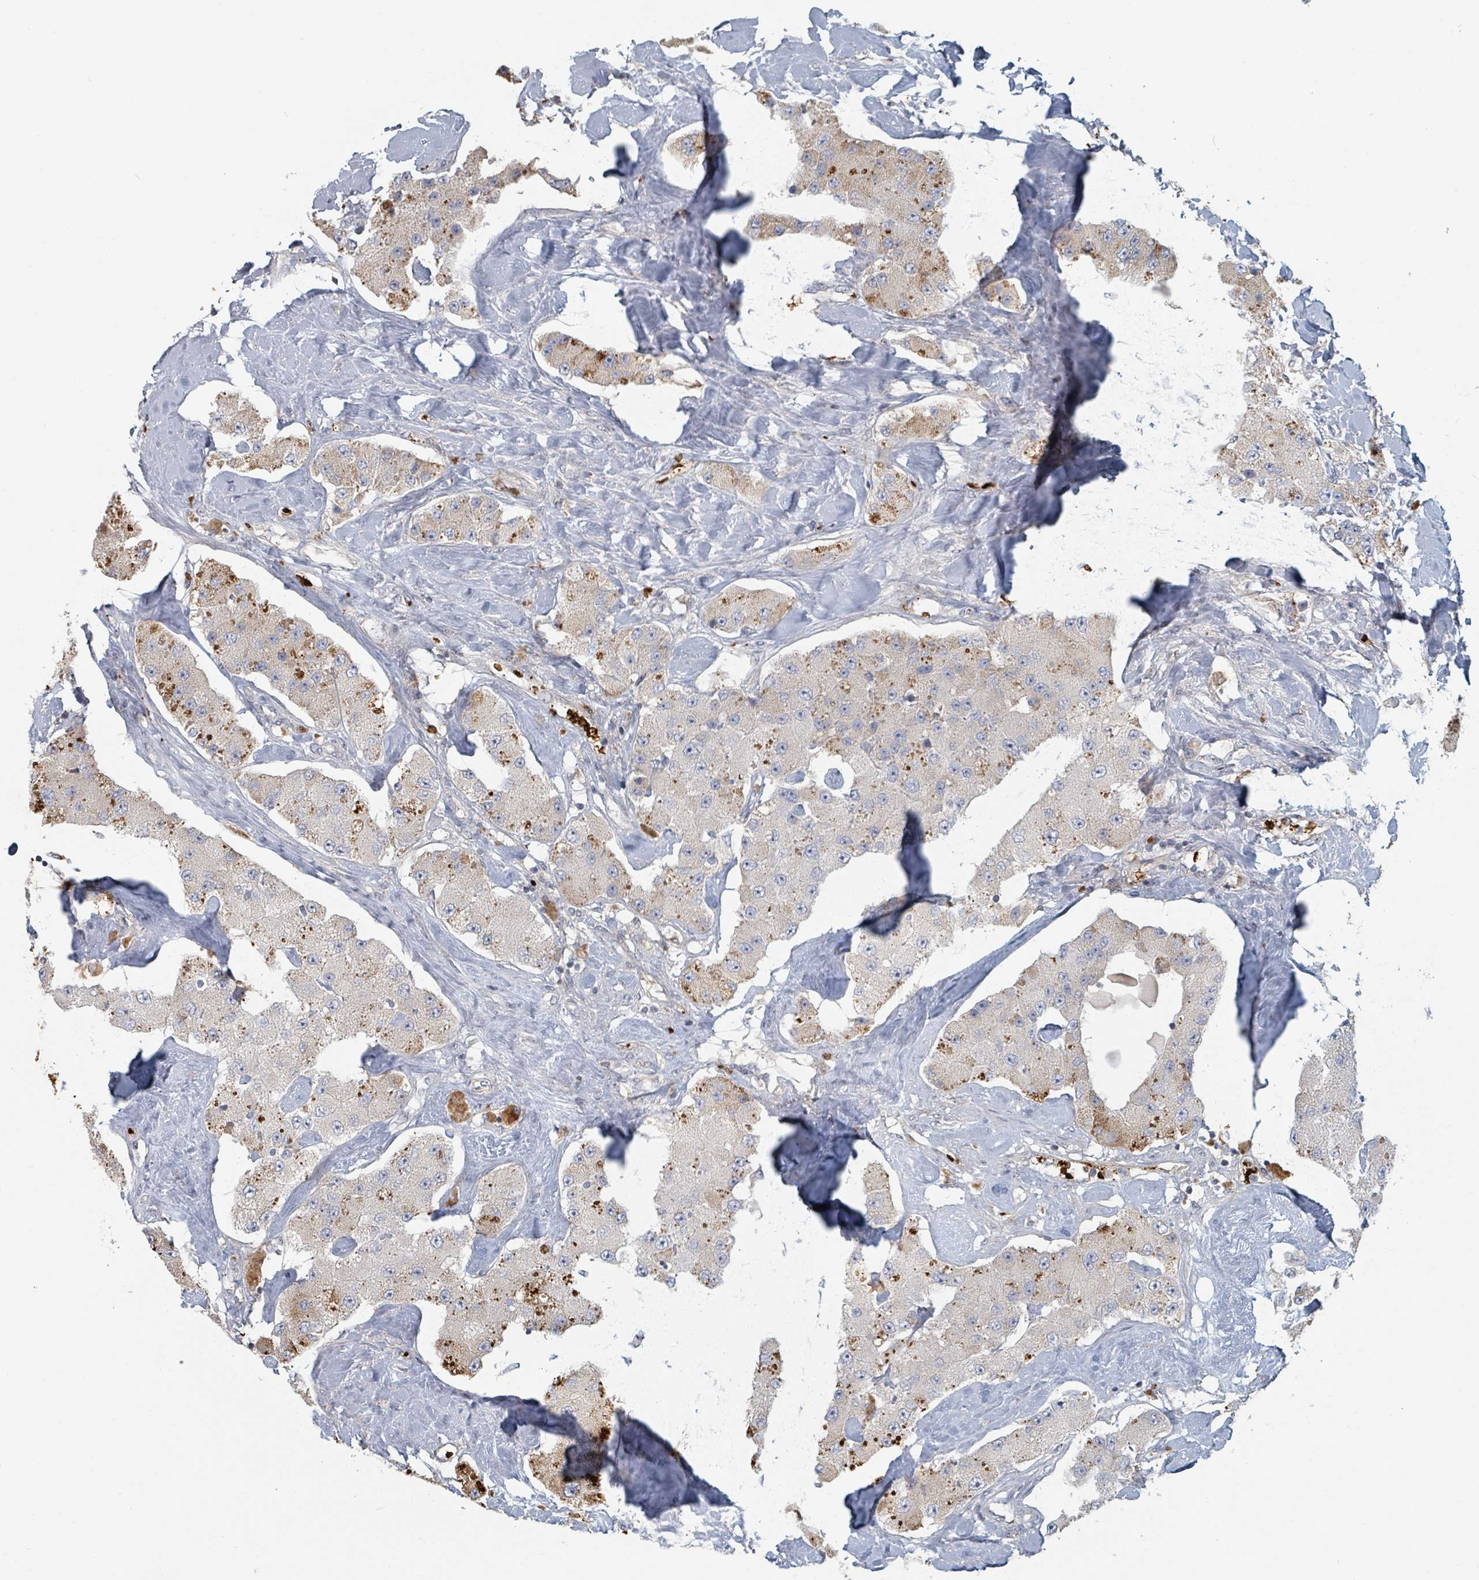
{"staining": {"intensity": "strong", "quantity": "<25%", "location": "cytoplasmic/membranous"}, "tissue": "carcinoid", "cell_type": "Tumor cells", "image_type": "cancer", "snomed": [{"axis": "morphology", "description": "Carcinoid, malignant, NOS"}, {"axis": "topography", "description": "Pancreas"}], "caption": "Human carcinoid stained with a brown dye reveals strong cytoplasmic/membranous positive positivity in about <25% of tumor cells.", "gene": "TRPC4AP", "patient": {"sex": "male", "age": 41}}